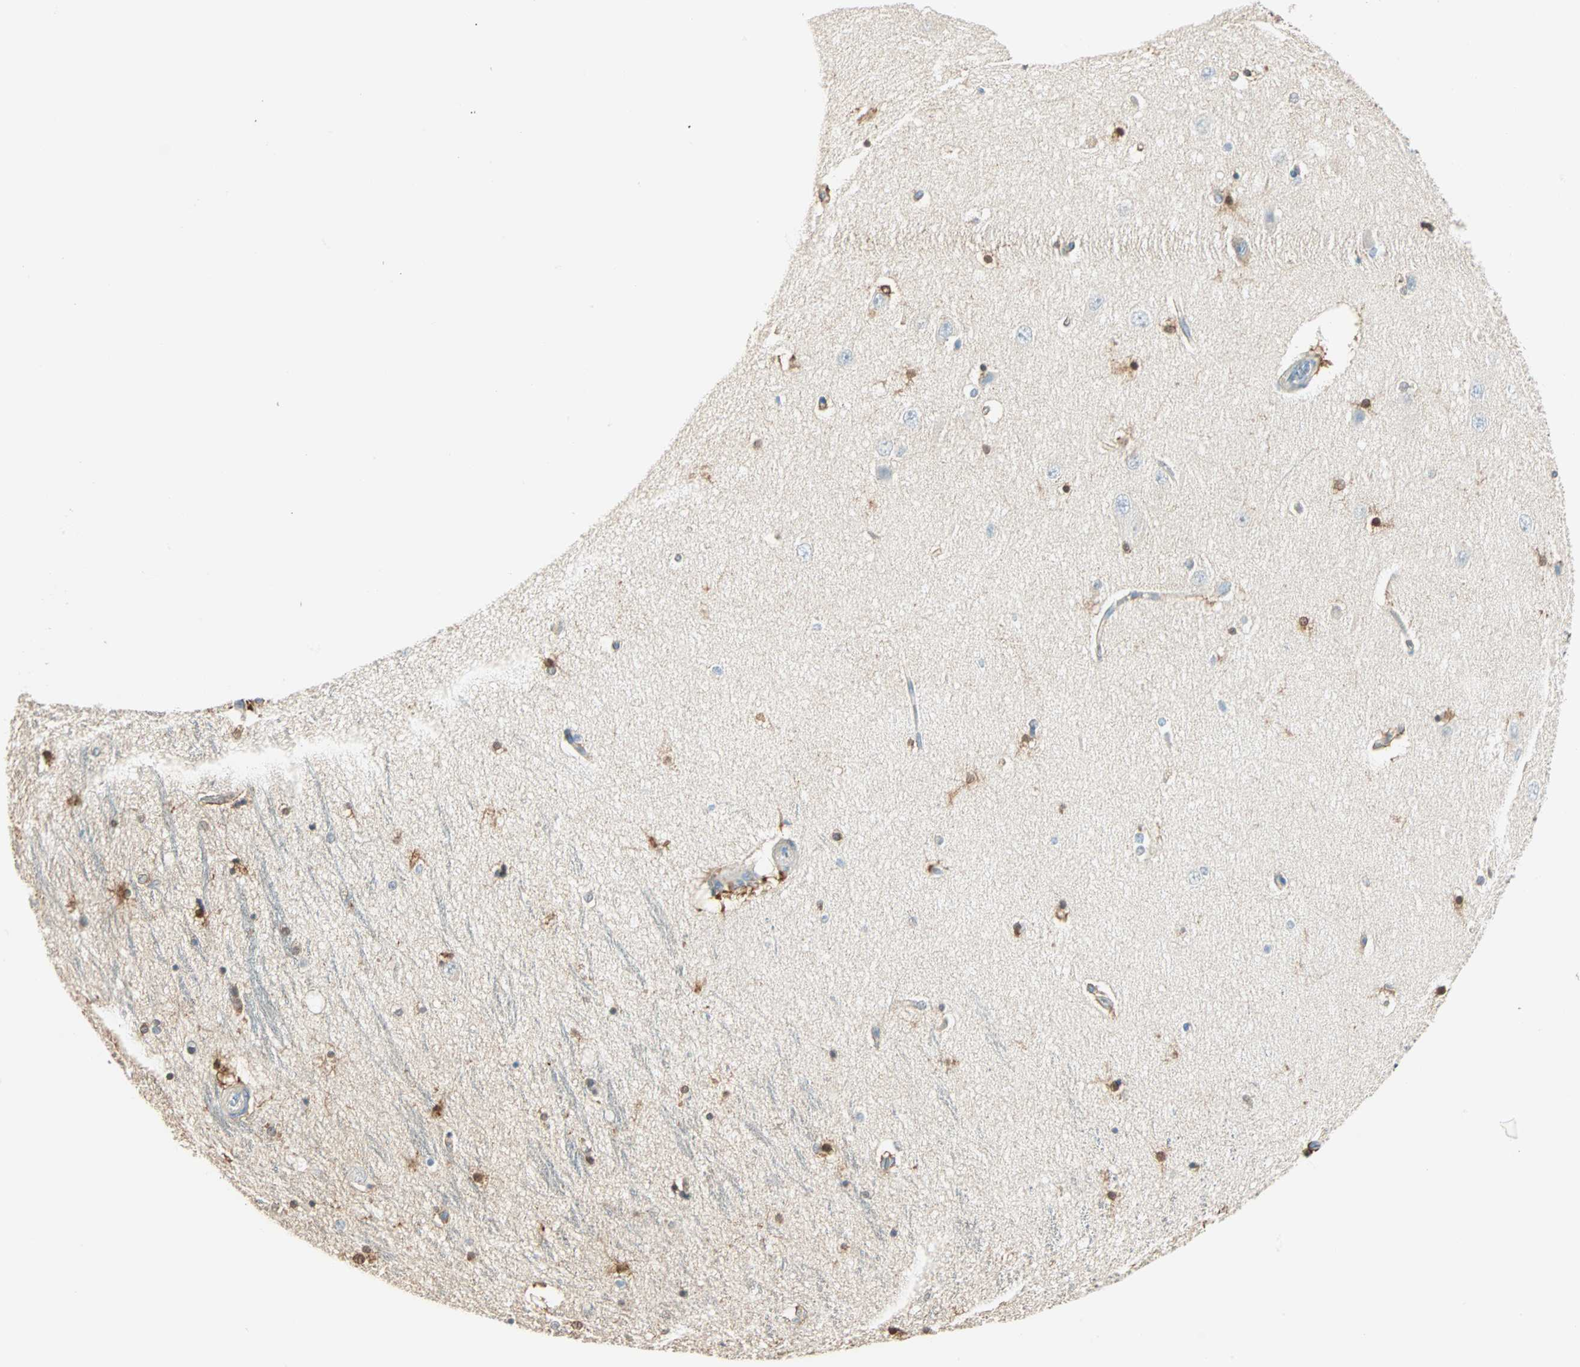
{"staining": {"intensity": "moderate", "quantity": "25%-75%", "location": "cytoplasmic/membranous,nuclear"}, "tissue": "hippocampus", "cell_type": "Glial cells", "image_type": "normal", "snomed": [{"axis": "morphology", "description": "Normal tissue, NOS"}, {"axis": "topography", "description": "Hippocampus"}], "caption": "This histopathology image shows immunohistochemistry staining of normal hippocampus, with medium moderate cytoplasmic/membranous,nuclear expression in approximately 25%-75% of glial cells.", "gene": "ATF6", "patient": {"sex": "female", "age": 54}}